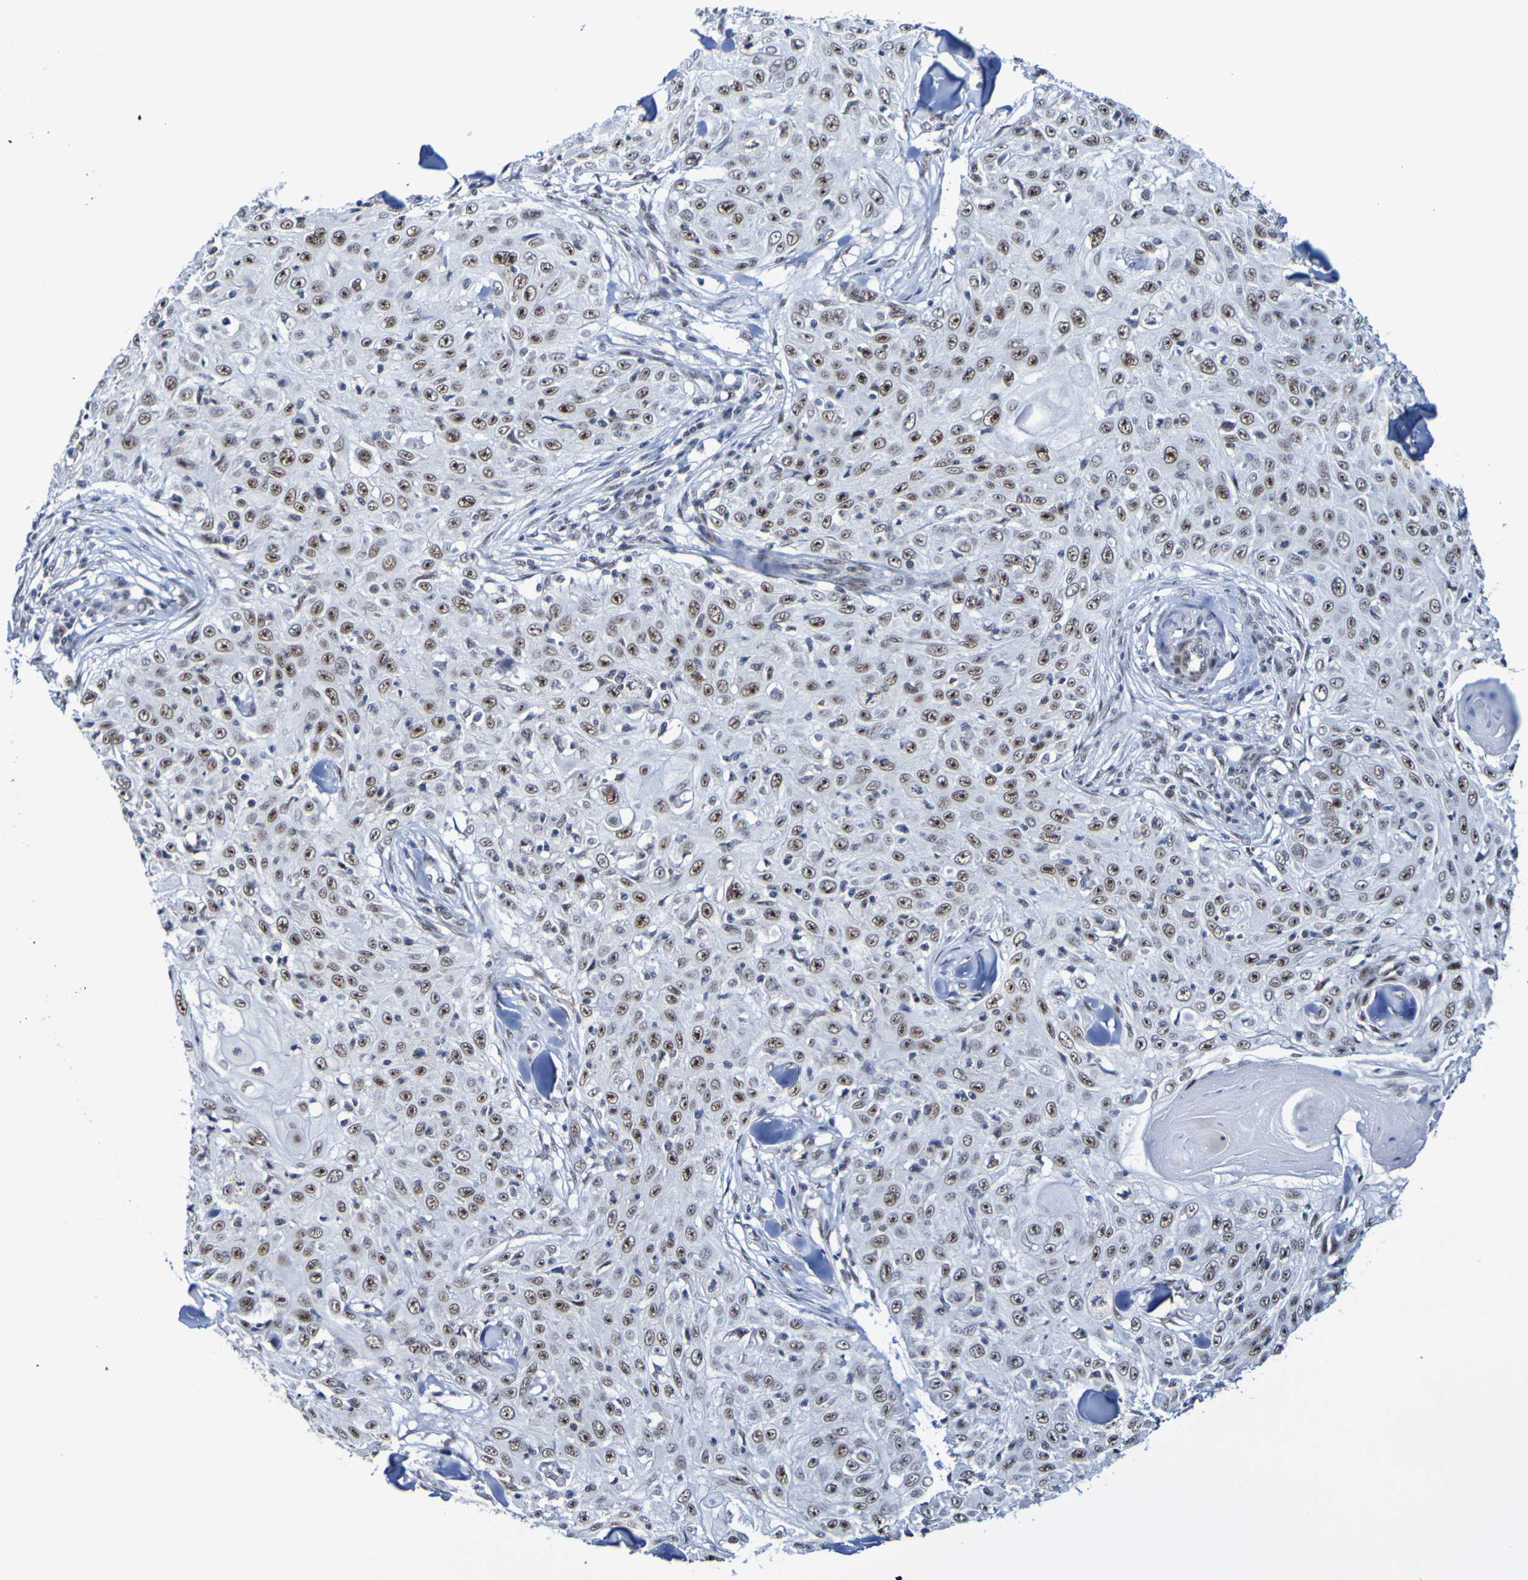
{"staining": {"intensity": "moderate", "quantity": ">75%", "location": "nuclear"}, "tissue": "skin cancer", "cell_type": "Tumor cells", "image_type": "cancer", "snomed": [{"axis": "morphology", "description": "Squamous cell carcinoma, NOS"}, {"axis": "topography", "description": "Skin"}], "caption": "Moderate nuclear positivity for a protein is identified in about >75% of tumor cells of skin squamous cell carcinoma using immunohistochemistry.", "gene": "CDC5L", "patient": {"sex": "male", "age": 86}}